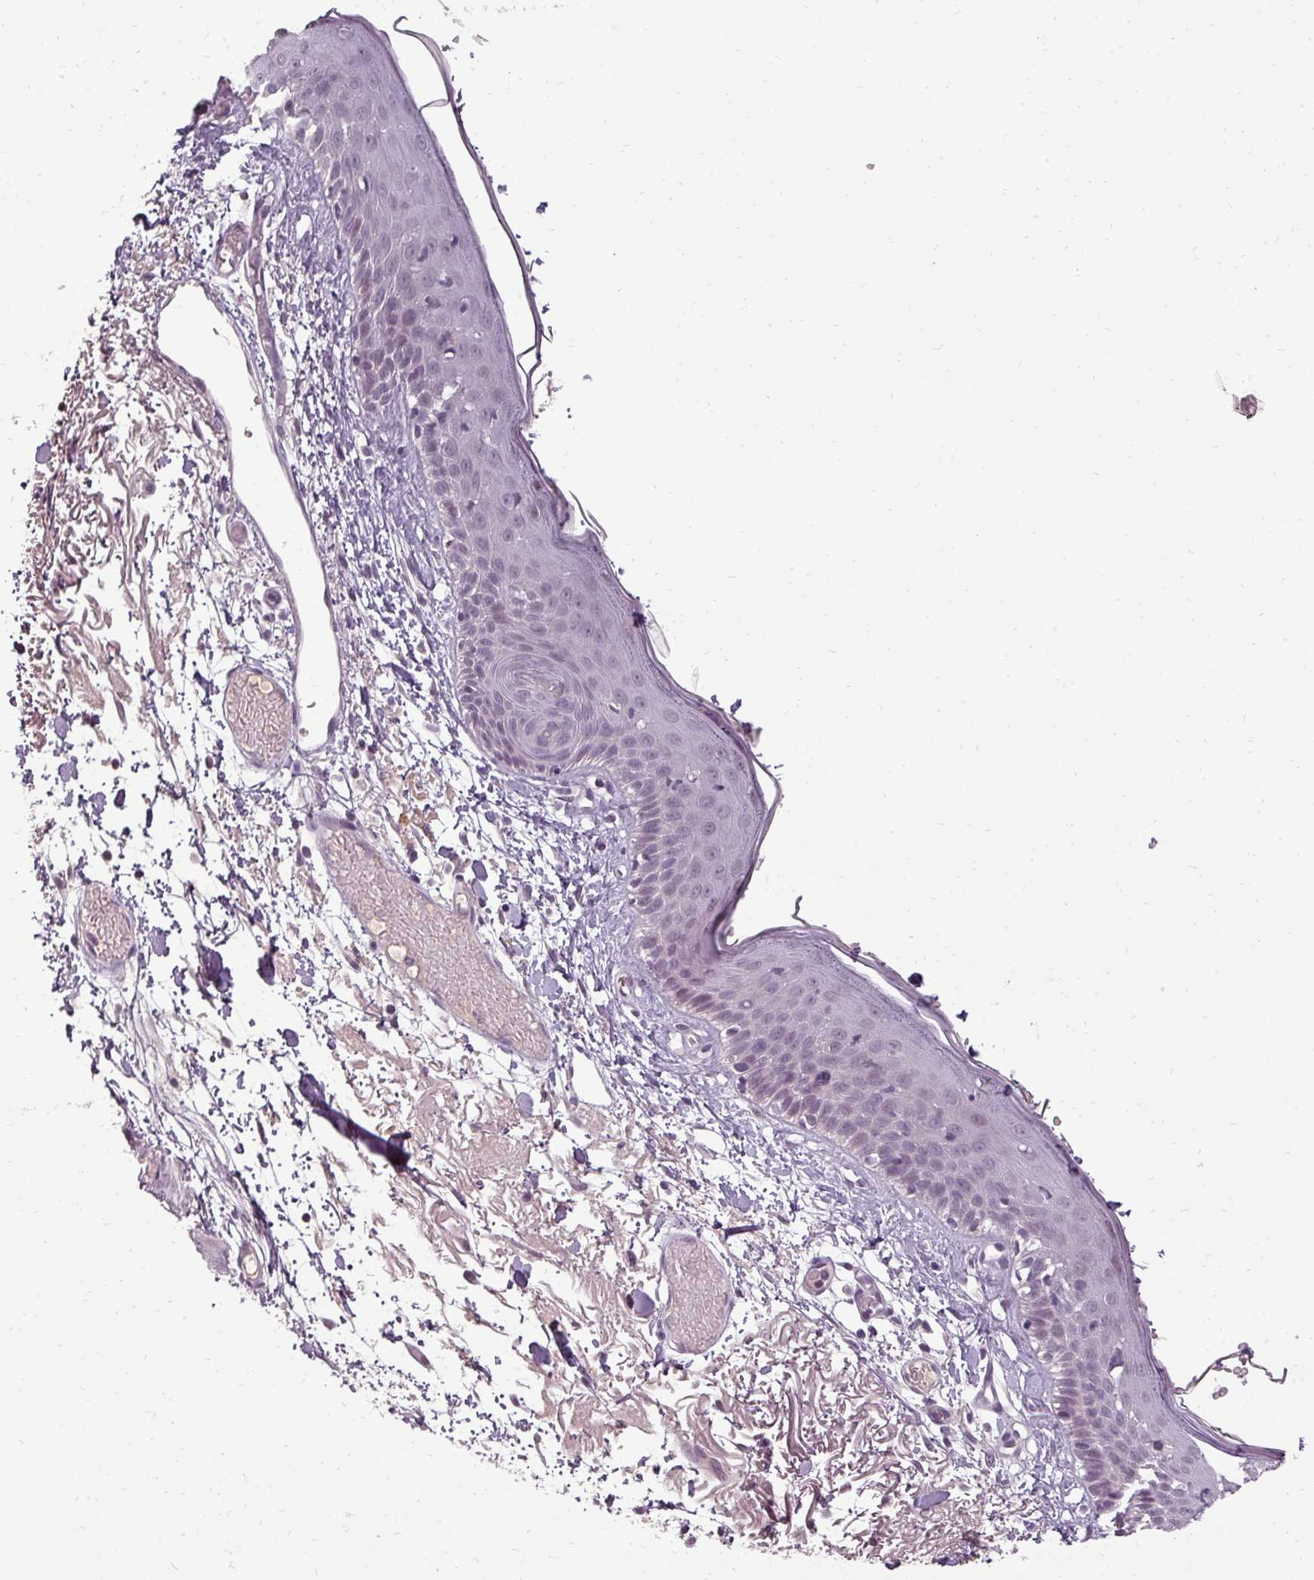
{"staining": {"intensity": "weak", "quantity": "25%-75%", "location": "nuclear"}, "tissue": "skin", "cell_type": "Fibroblasts", "image_type": "normal", "snomed": [{"axis": "morphology", "description": "Normal tissue, NOS"}, {"axis": "topography", "description": "Skin"}], "caption": "The immunohistochemical stain shows weak nuclear positivity in fibroblasts of benign skin.", "gene": "BCAS3", "patient": {"sex": "male", "age": 79}}